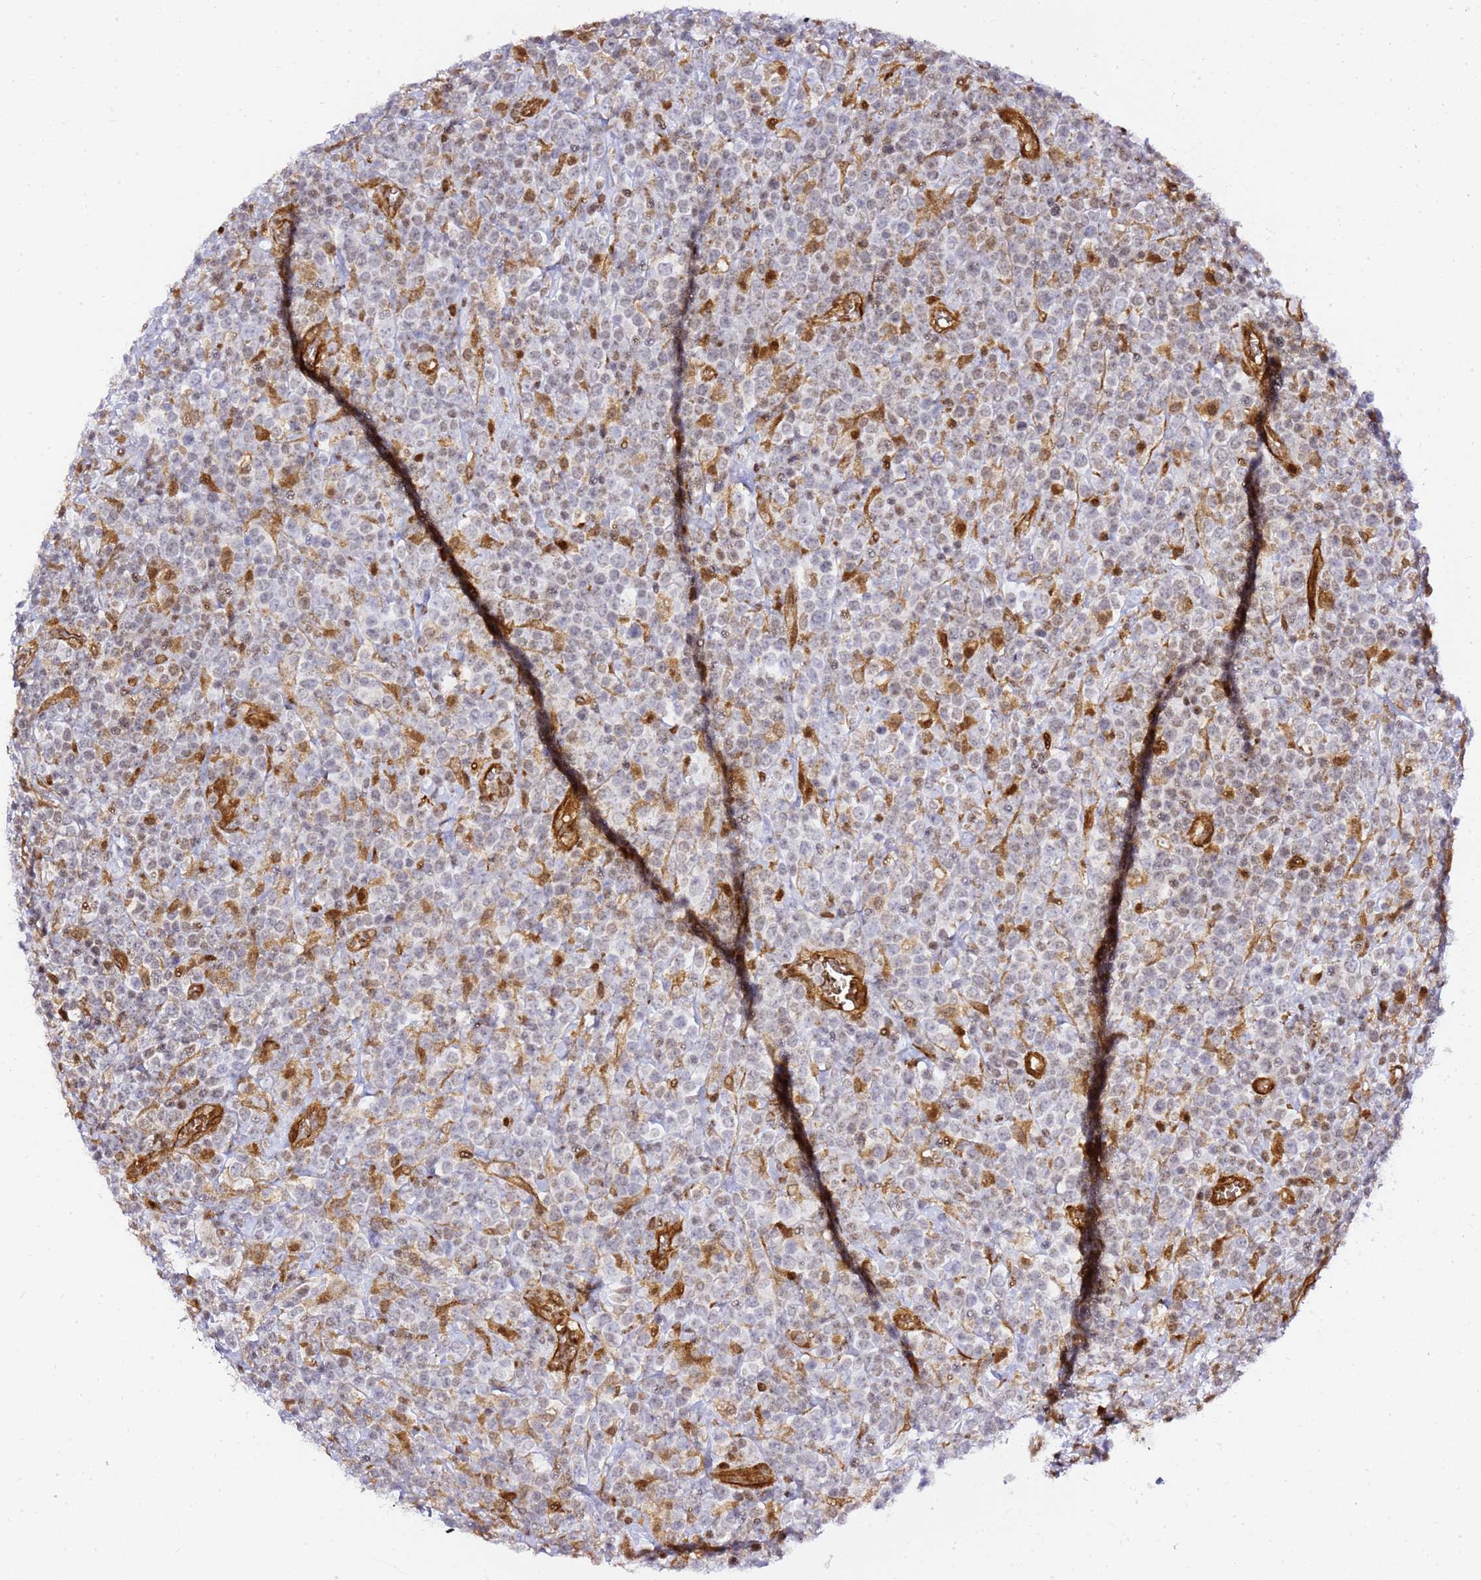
{"staining": {"intensity": "negative", "quantity": "none", "location": "none"}, "tissue": "lymphoma", "cell_type": "Tumor cells", "image_type": "cancer", "snomed": [{"axis": "morphology", "description": "Malignant lymphoma, non-Hodgkin's type, High grade"}, {"axis": "topography", "description": "Colon"}], "caption": "Immunohistochemistry photomicrograph of human lymphoma stained for a protein (brown), which demonstrates no expression in tumor cells.", "gene": "GBP2", "patient": {"sex": "female", "age": 53}}